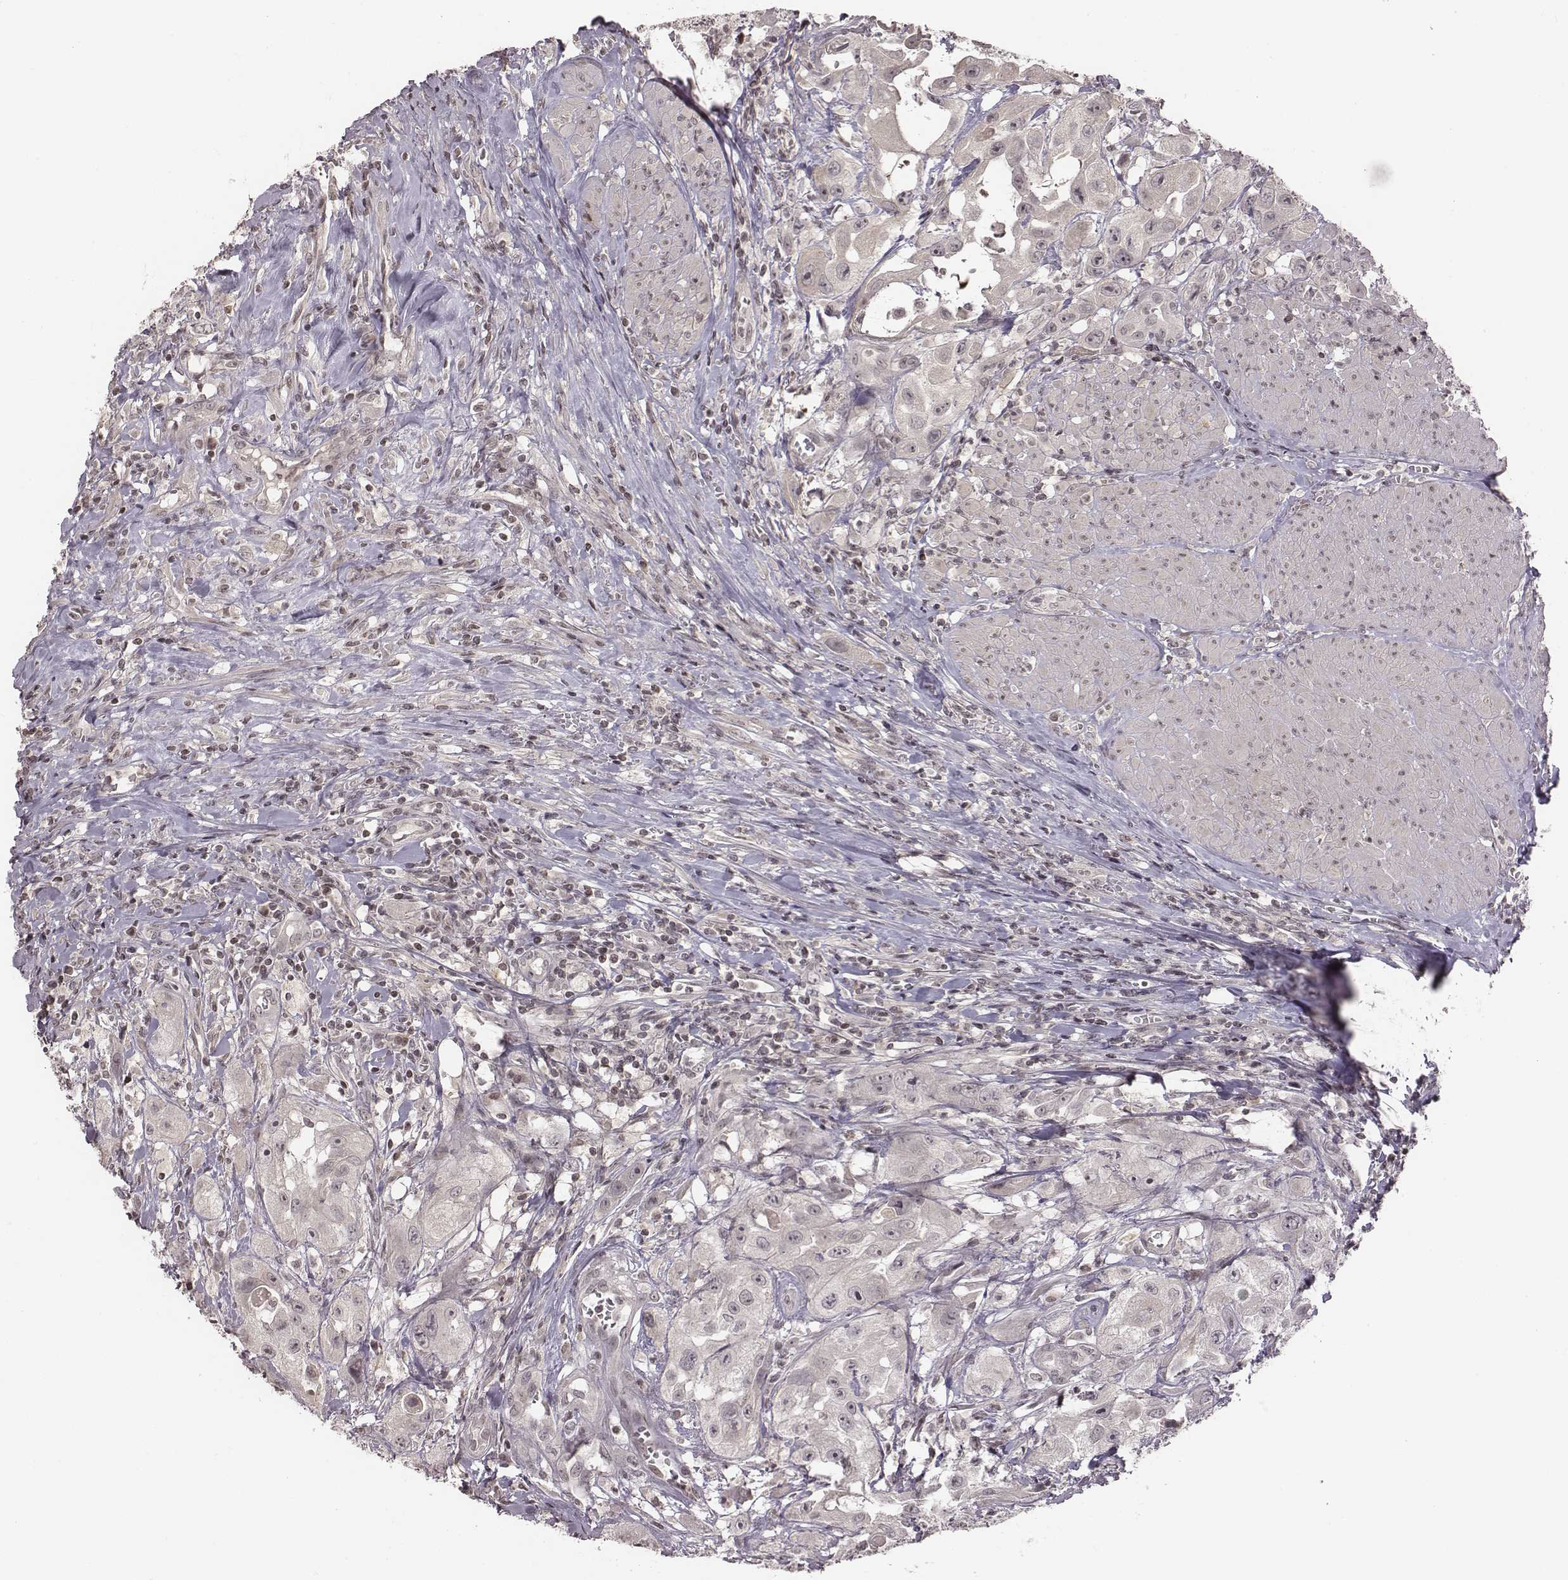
{"staining": {"intensity": "negative", "quantity": "none", "location": "none"}, "tissue": "urothelial cancer", "cell_type": "Tumor cells", "image_type": "cancer", "snomed": [{"axis": "morphology", "description": "Urothelial carcinoma, High grade"}, {"axis": "topography", "description": "Urinary bladder"}], "caption": "Urothelial cancer was stained to show a protein in brown. There is no significant expression in tumor cells.", "gene": "GRM4", "patient": {"sex": "male", "age": 79}}